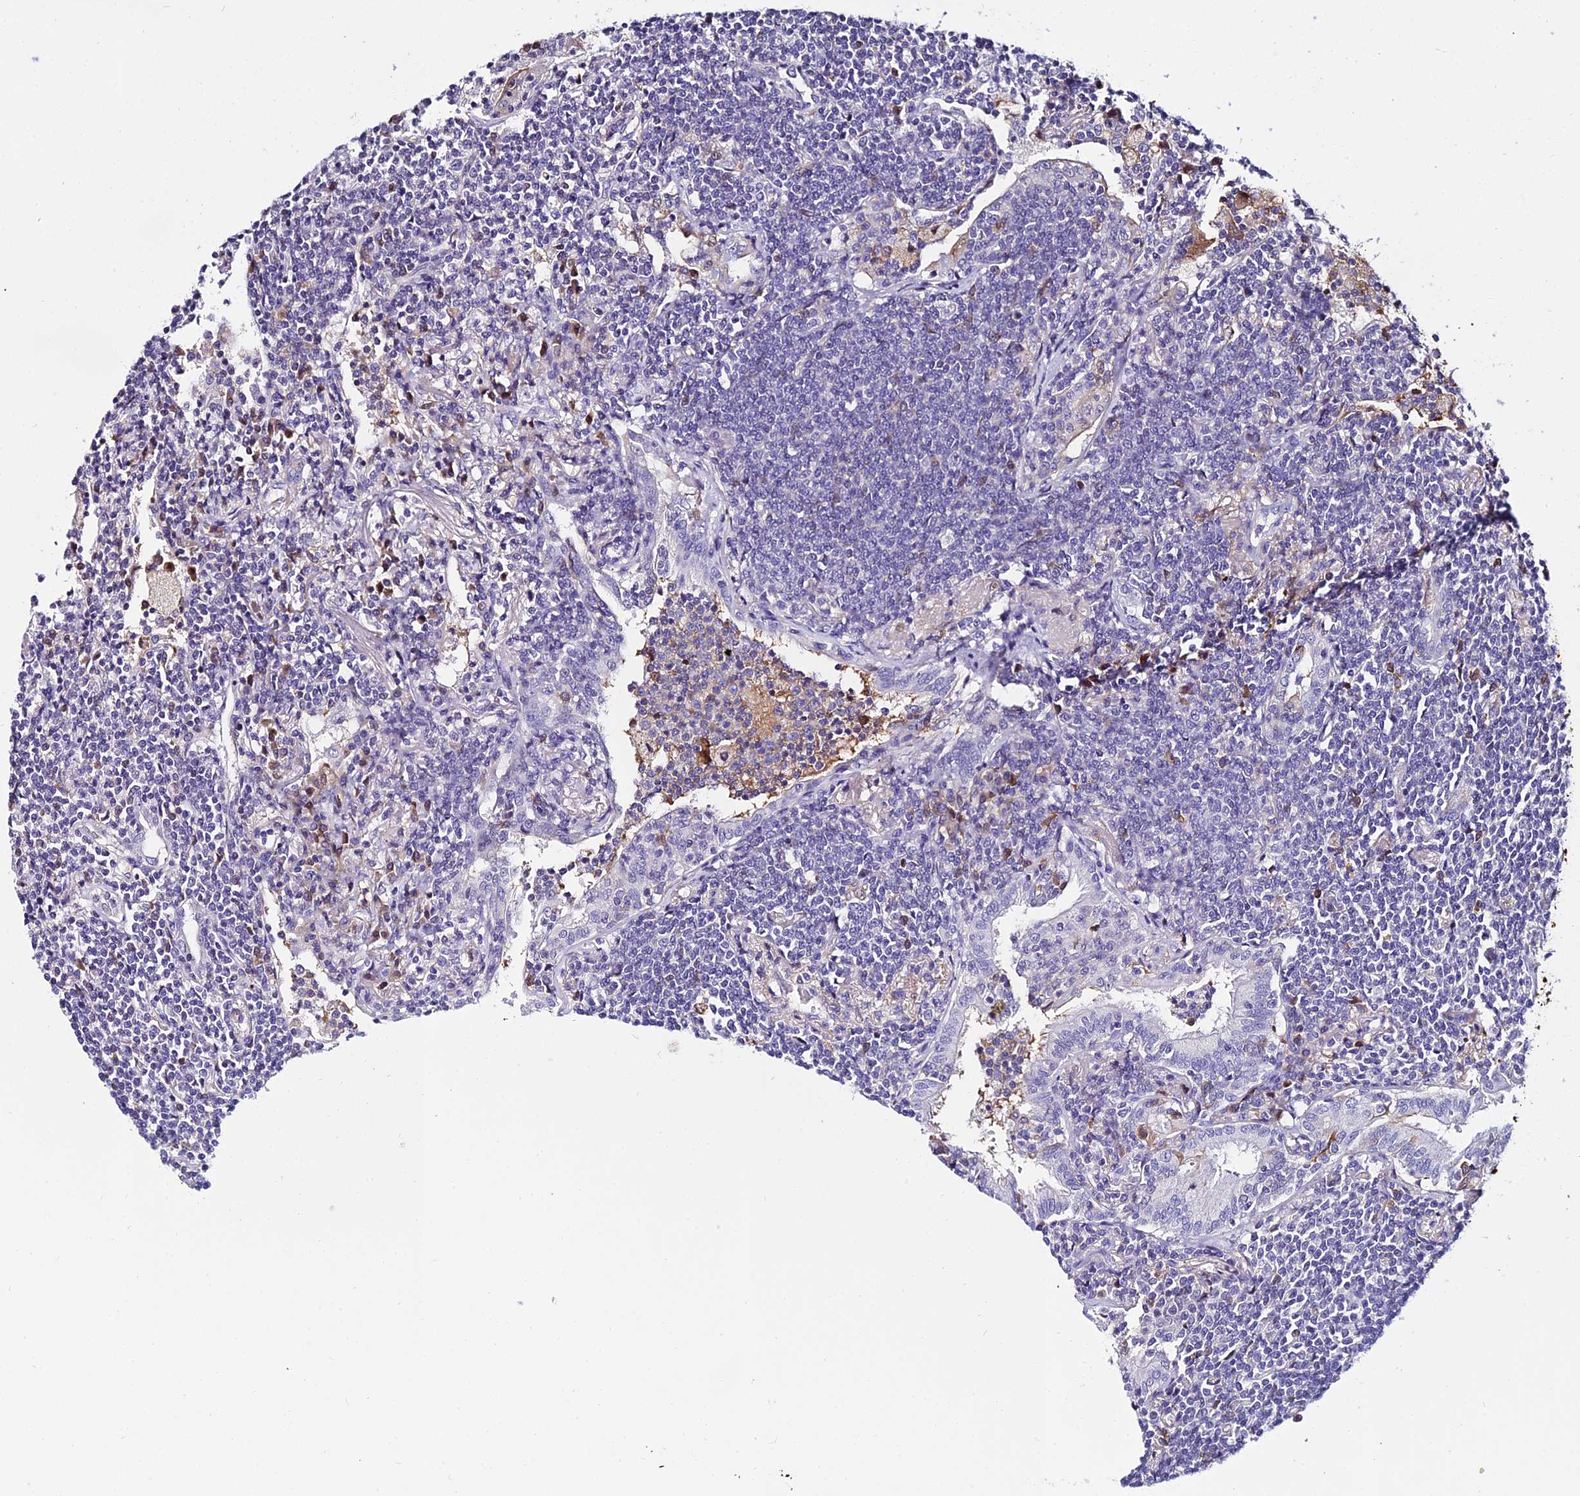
{"staining": {"intensity": "negative", "quantity": "none", "location": "none"}, "tissue": "lymphoma", "cell_type": "Tumor cells", "image_type": "cancer", "snomed": [{"axis": "morphology", "description": "Malignant lymphoma, non-Hodgkin's type, Low grade"}, {"axis": "topography", "description": "Lung"}], "caption": "A photomicrograph of lymphoma stained for a protein shows no brown staining in tumor cells. (DAB immunohistochemistry, high magnification).", "gene": "DEFB132", "patient": {"sex": "female", "age": 71}}